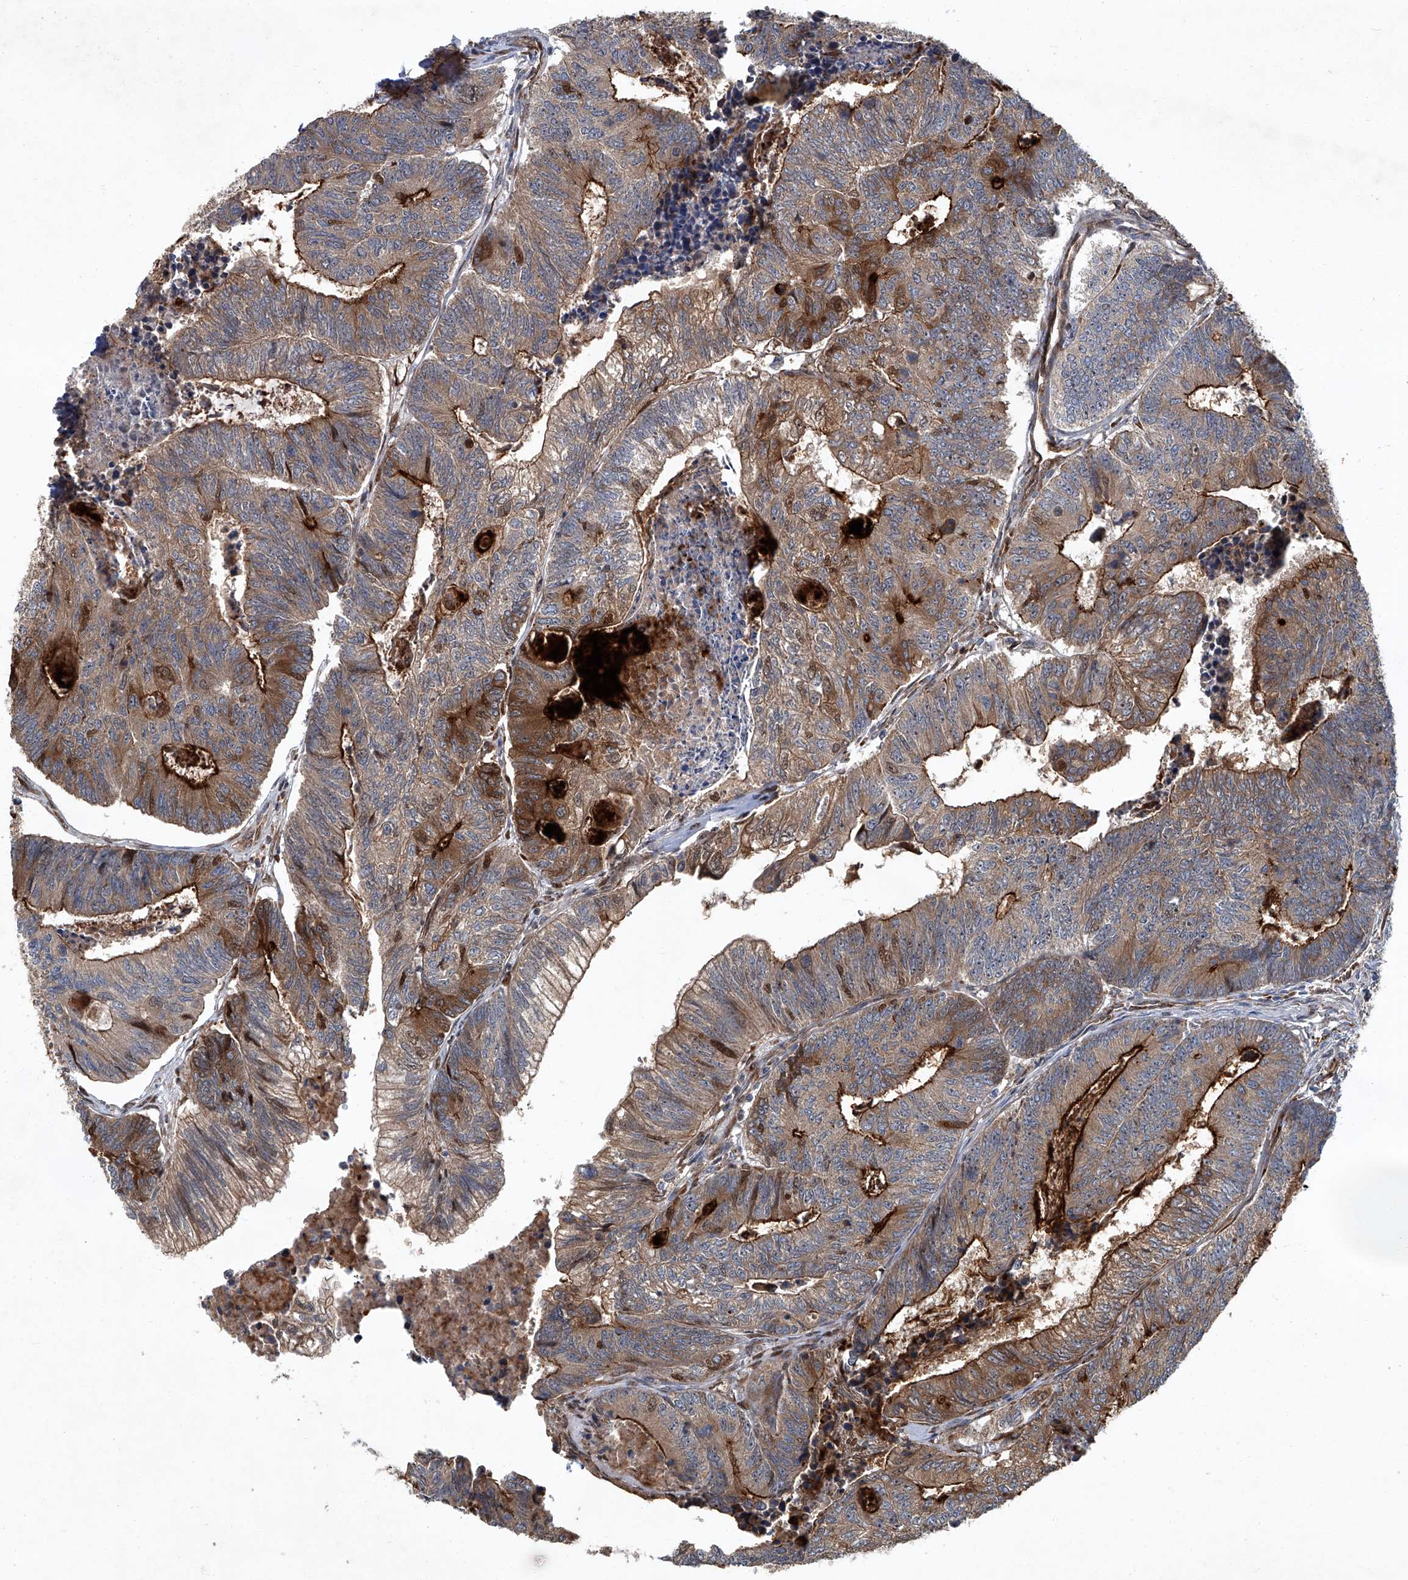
{"staining": {"intensity": "strong", "quantity": "25%-75%", "location": "cytoplasmic/membranous"}, "tissue": "colorectal cancer", "cell_type": "Tumor cells", "image_type": "cancer", "snomed": [{"axis": "morphology", "description": "Adenocarcinoma, NOS"}, {"axis": "topography", "description": "Colon"}], "caption": "Colorectal cancer was stained to show a protein in brown. There is high levels of strong cytoplasmic/membranous positivity in approximately 25%-75% of tumor cells.", "gene": "GPR132", "patient": {"sex": "female", "age": 67}}